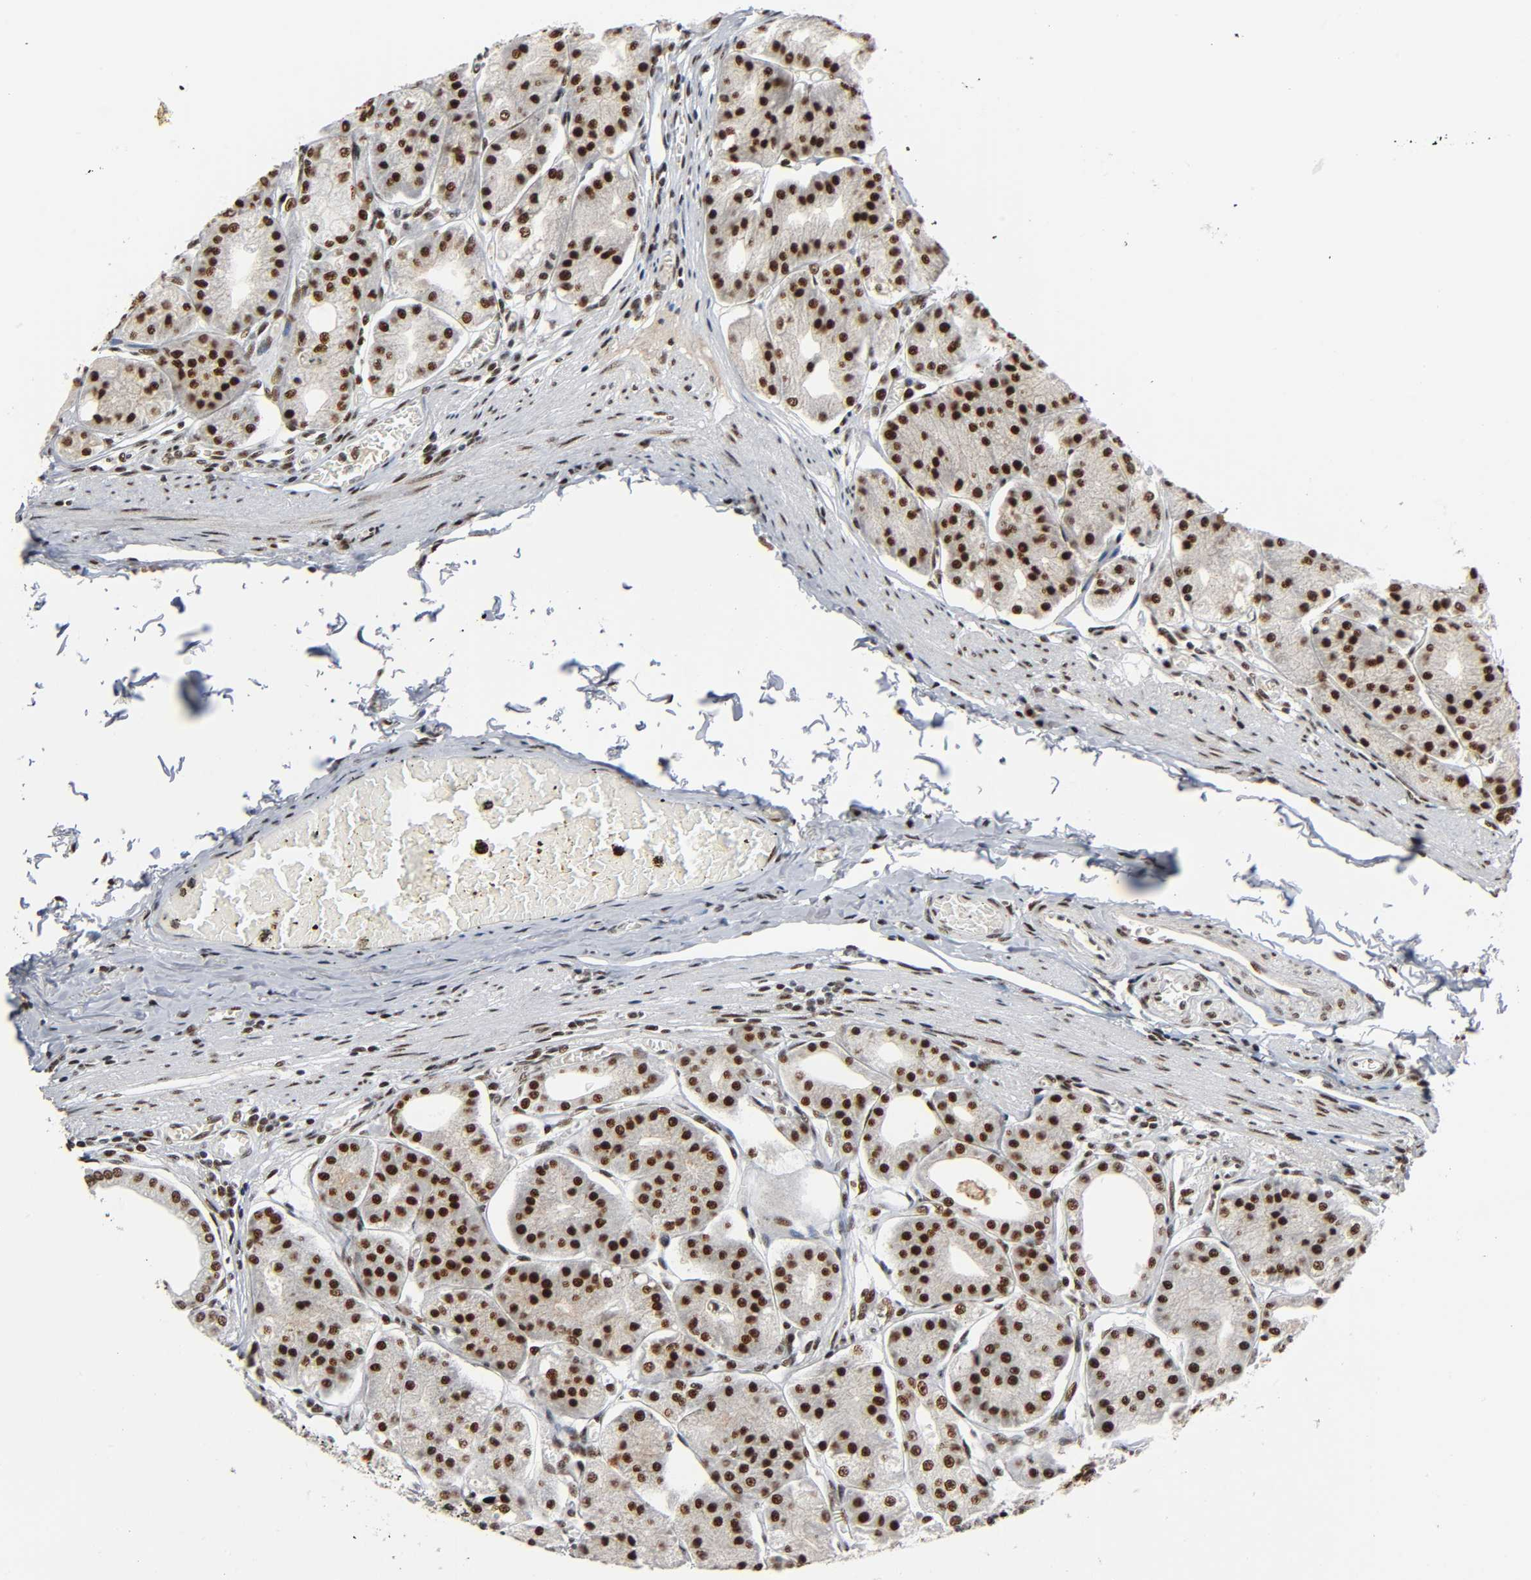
{"staining": {"intensity": "strong", "quantity": ">75%", "location": "nuclear"}, "tissue": "stomach", "cell_type": "Glandular cells", "image_type": "normal", "snomed": [{"axis": "morphology", "description": "Normal tissue, NOS"}, {"axis": "topography", "description": "Stomach, lower"}], "caption": "The micrograph reveals a brown stain indicating the presence of a protein in the nuclear of glandular cells in stomach. The protein of interest is shown in brown color, while the nuclei are stained blue.", "gene": "CDK9", "patient": {"sex": "male", "age": 71}}